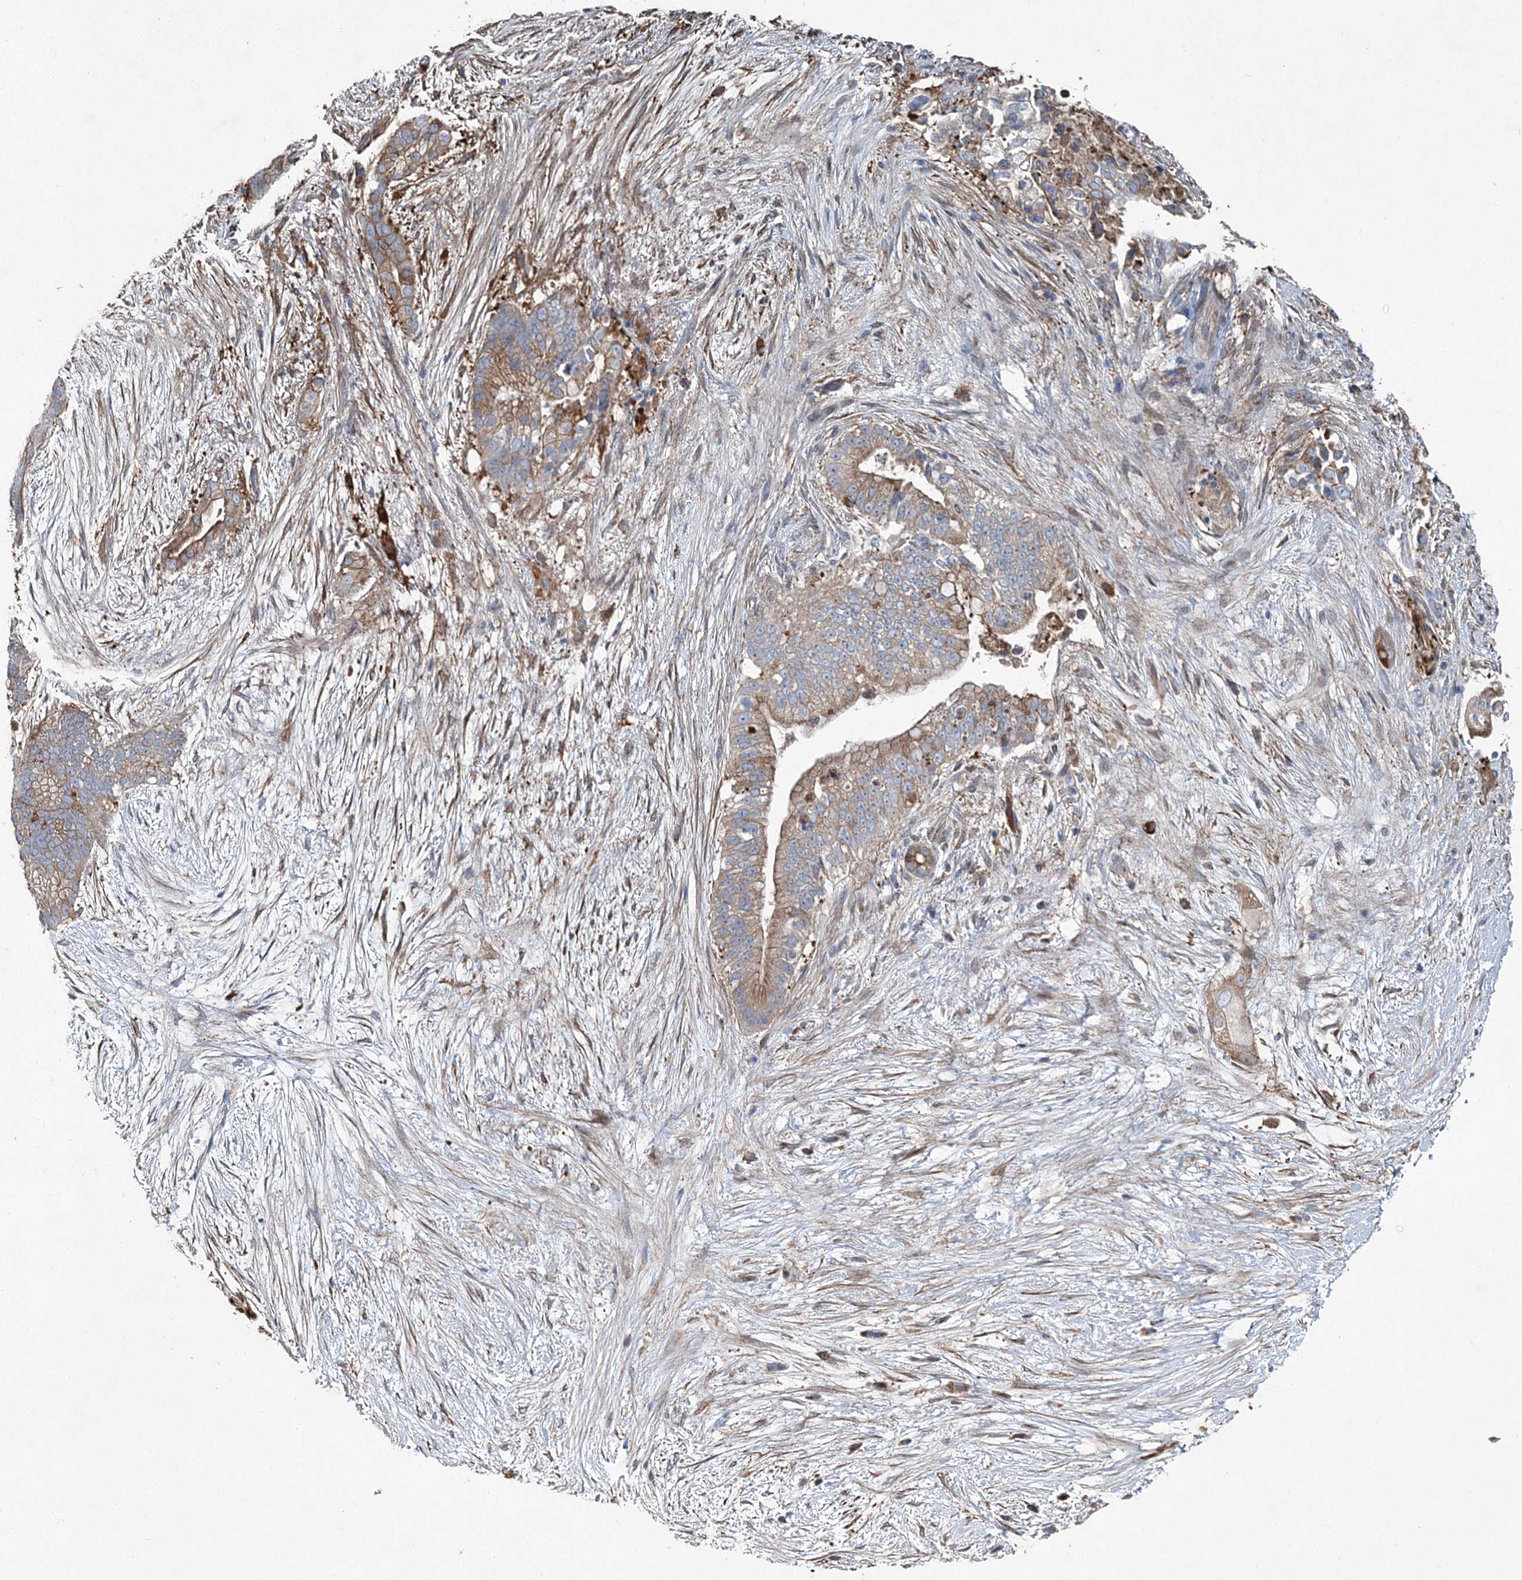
{"staining": {"intensity": "moderate", "quantity": ">75%", "location": "cytoplasmic/membranous"}, "tissue": "pancreatic cancer", "cell_type": "Tumor cells", "image_type": "cancer", "snomed": [{"axis": "morphology", "description": "Adenocarcinoma, NOS"}, {"axis": "topography", "description": "Pancreas"}], "caption": "An immunohistochemistry (IHC) micrograph of tumor tissue is shown. Protein staining in brown labels moderate cytoplasmic/membranous positivity in pancreatic cancer (adenocarcinoma) within tumor cells.", "gene": "SPOPL", "patient": {"sex": "male", "age": 53}}